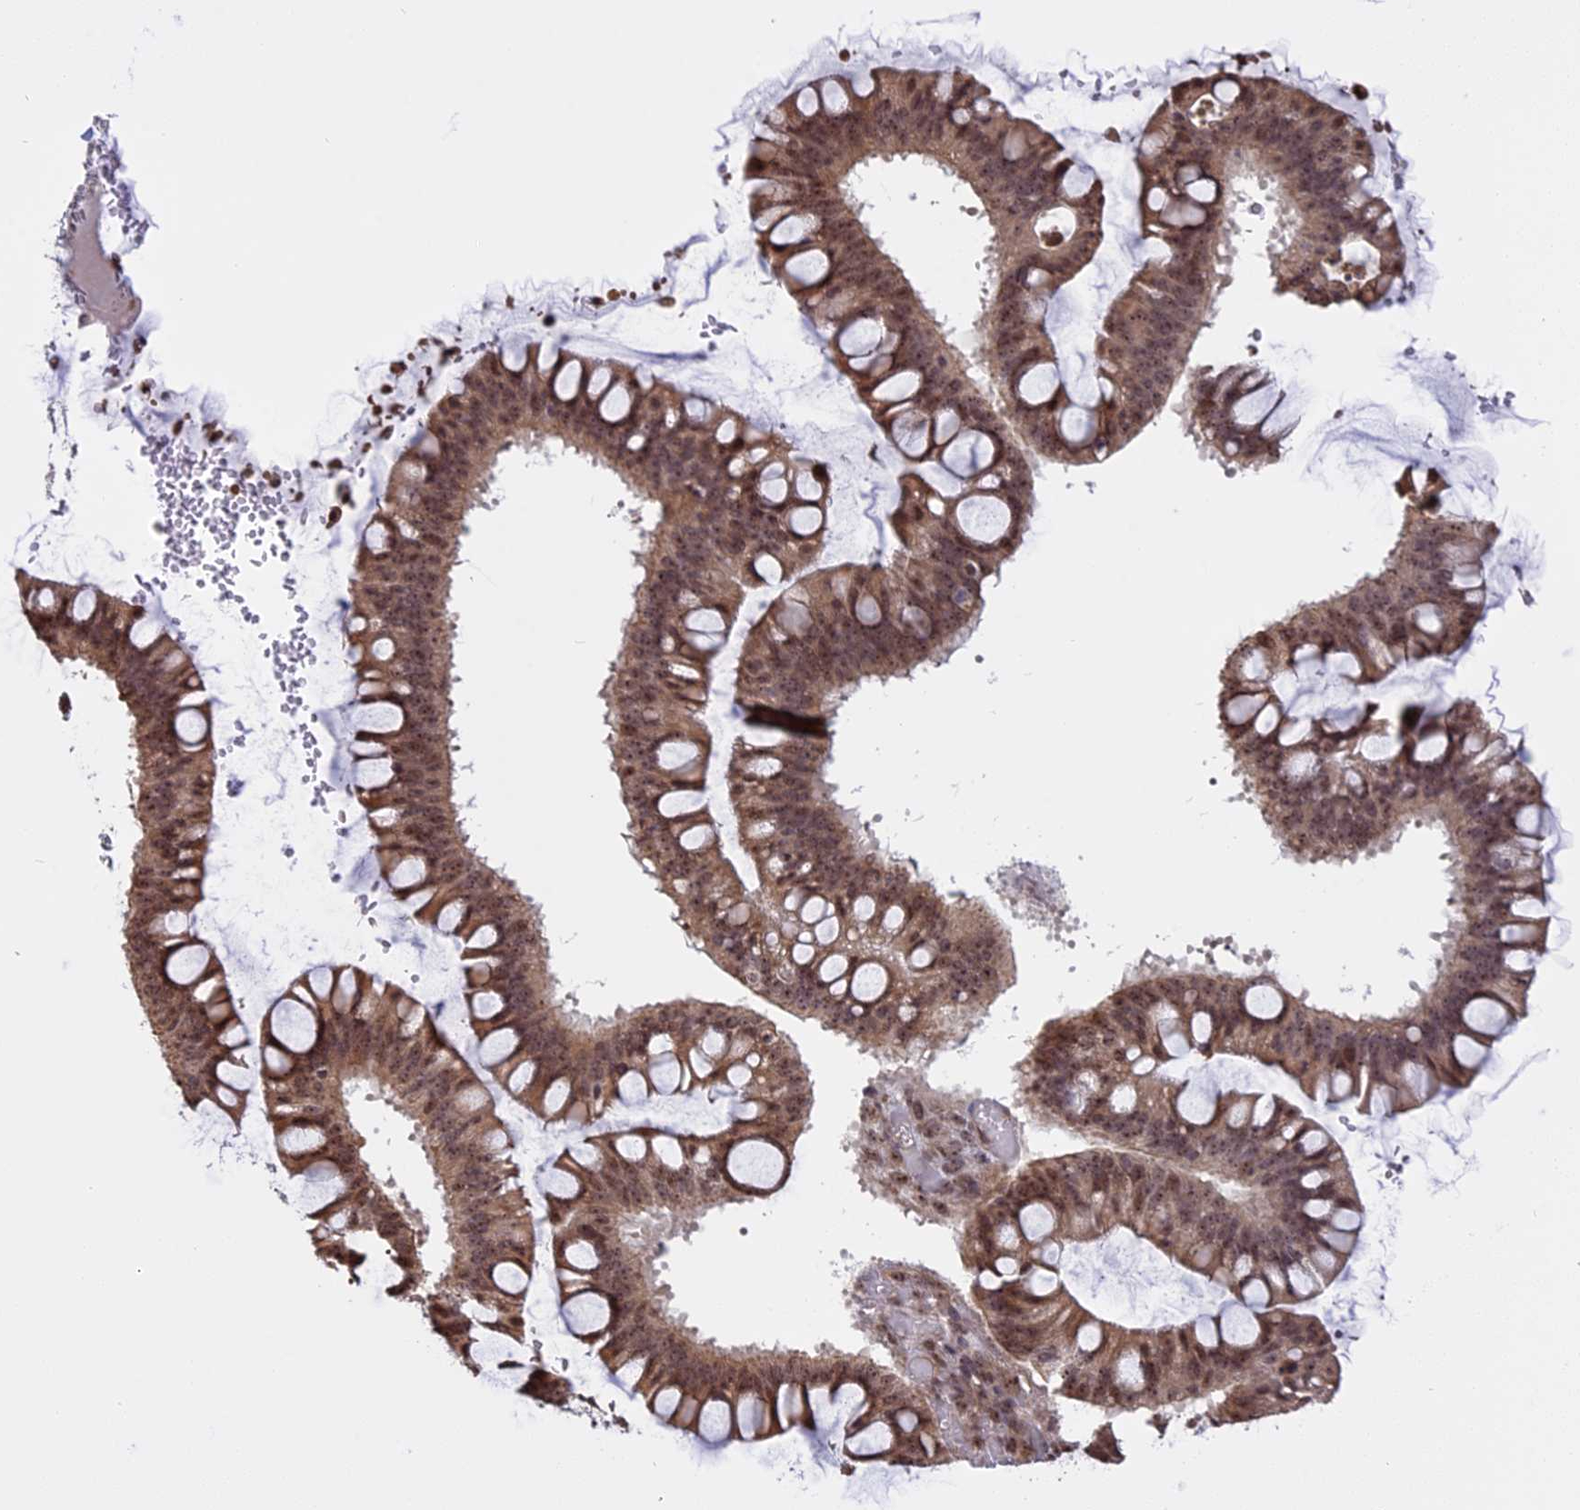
{"staining": {"intensity": "moderate", "quantity": ">75%", "location": "nuclear"}, "tissue": "ovarian cancer", "cell_type": "Tumor cells", "image_type": "cancer", "snomed": [{"axis": "morphology", "description": "Cystadenocarcinoma, mucinous, NOS"}, {"axis": "topography", "description": "Ovary"}], "caption": "Human ovarian cancer (mucinous cystadenocarcinoma) stained with a brown dye displays moderate nuclear positive expression in about >75% of tumor cells.", "gene": "MGA", "patient": {"sex": "female", "age": 73}}